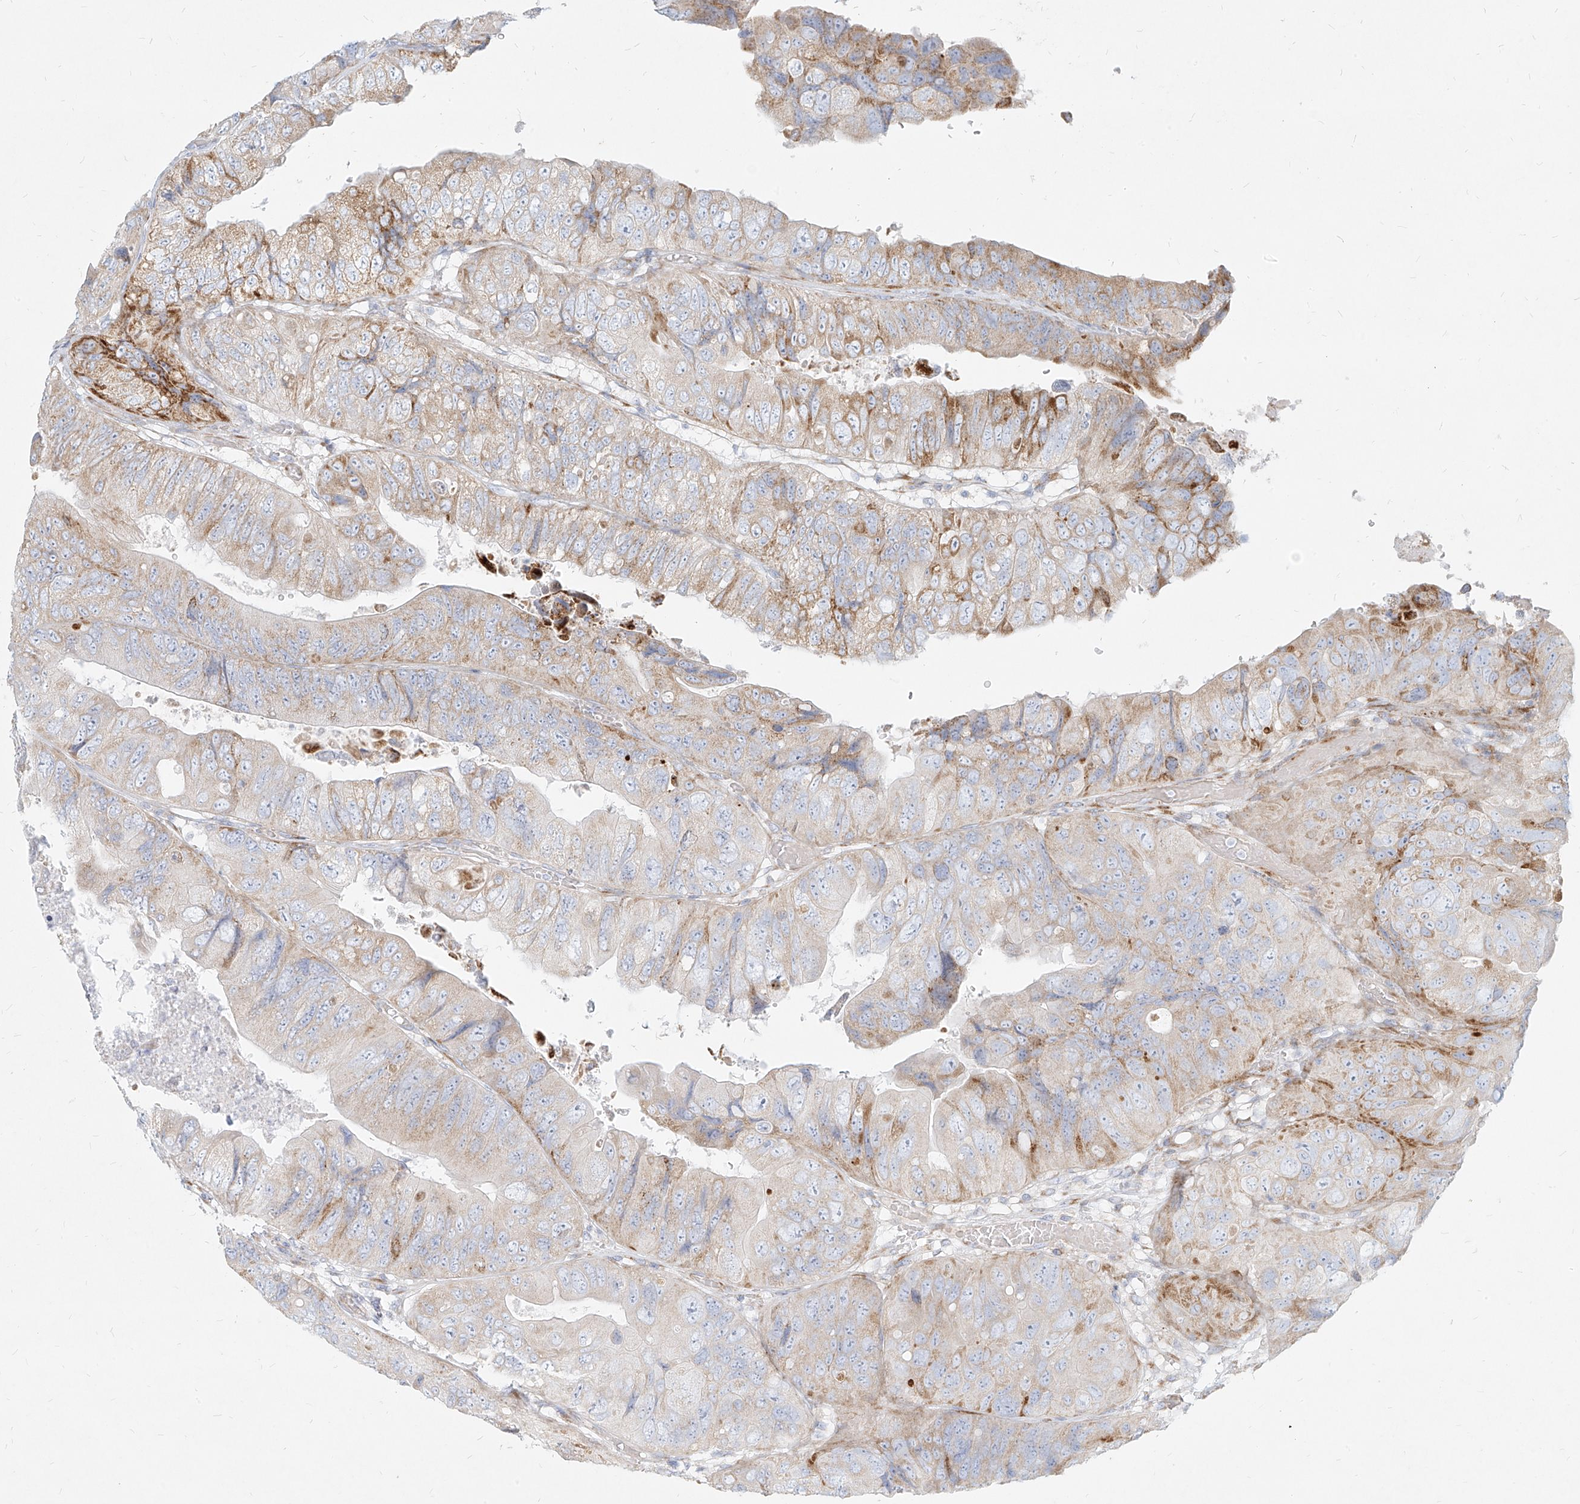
{"staining": {"intensity": "moderate", "quantity": "25%-75%", "location": "cytoplasmic/membranous"}, "tissue": "colorectal cancer", "cell_type": "Tumor cells", "image_type": "cancer", "snomed": [{"axis": "morphology", "description": "Adenocarcinoma, NOS"}, {"axis": "topography", "description": "Rectum"}], "caption": "Moderate cytoplasmic/membranous expression for a protein is identified in about 25%-75% of tumor cells of colorectal cancer (adenocarcinoma) using IHC.", "gene": "MTX2", "patient": {"sex": "male", "age": 63}}